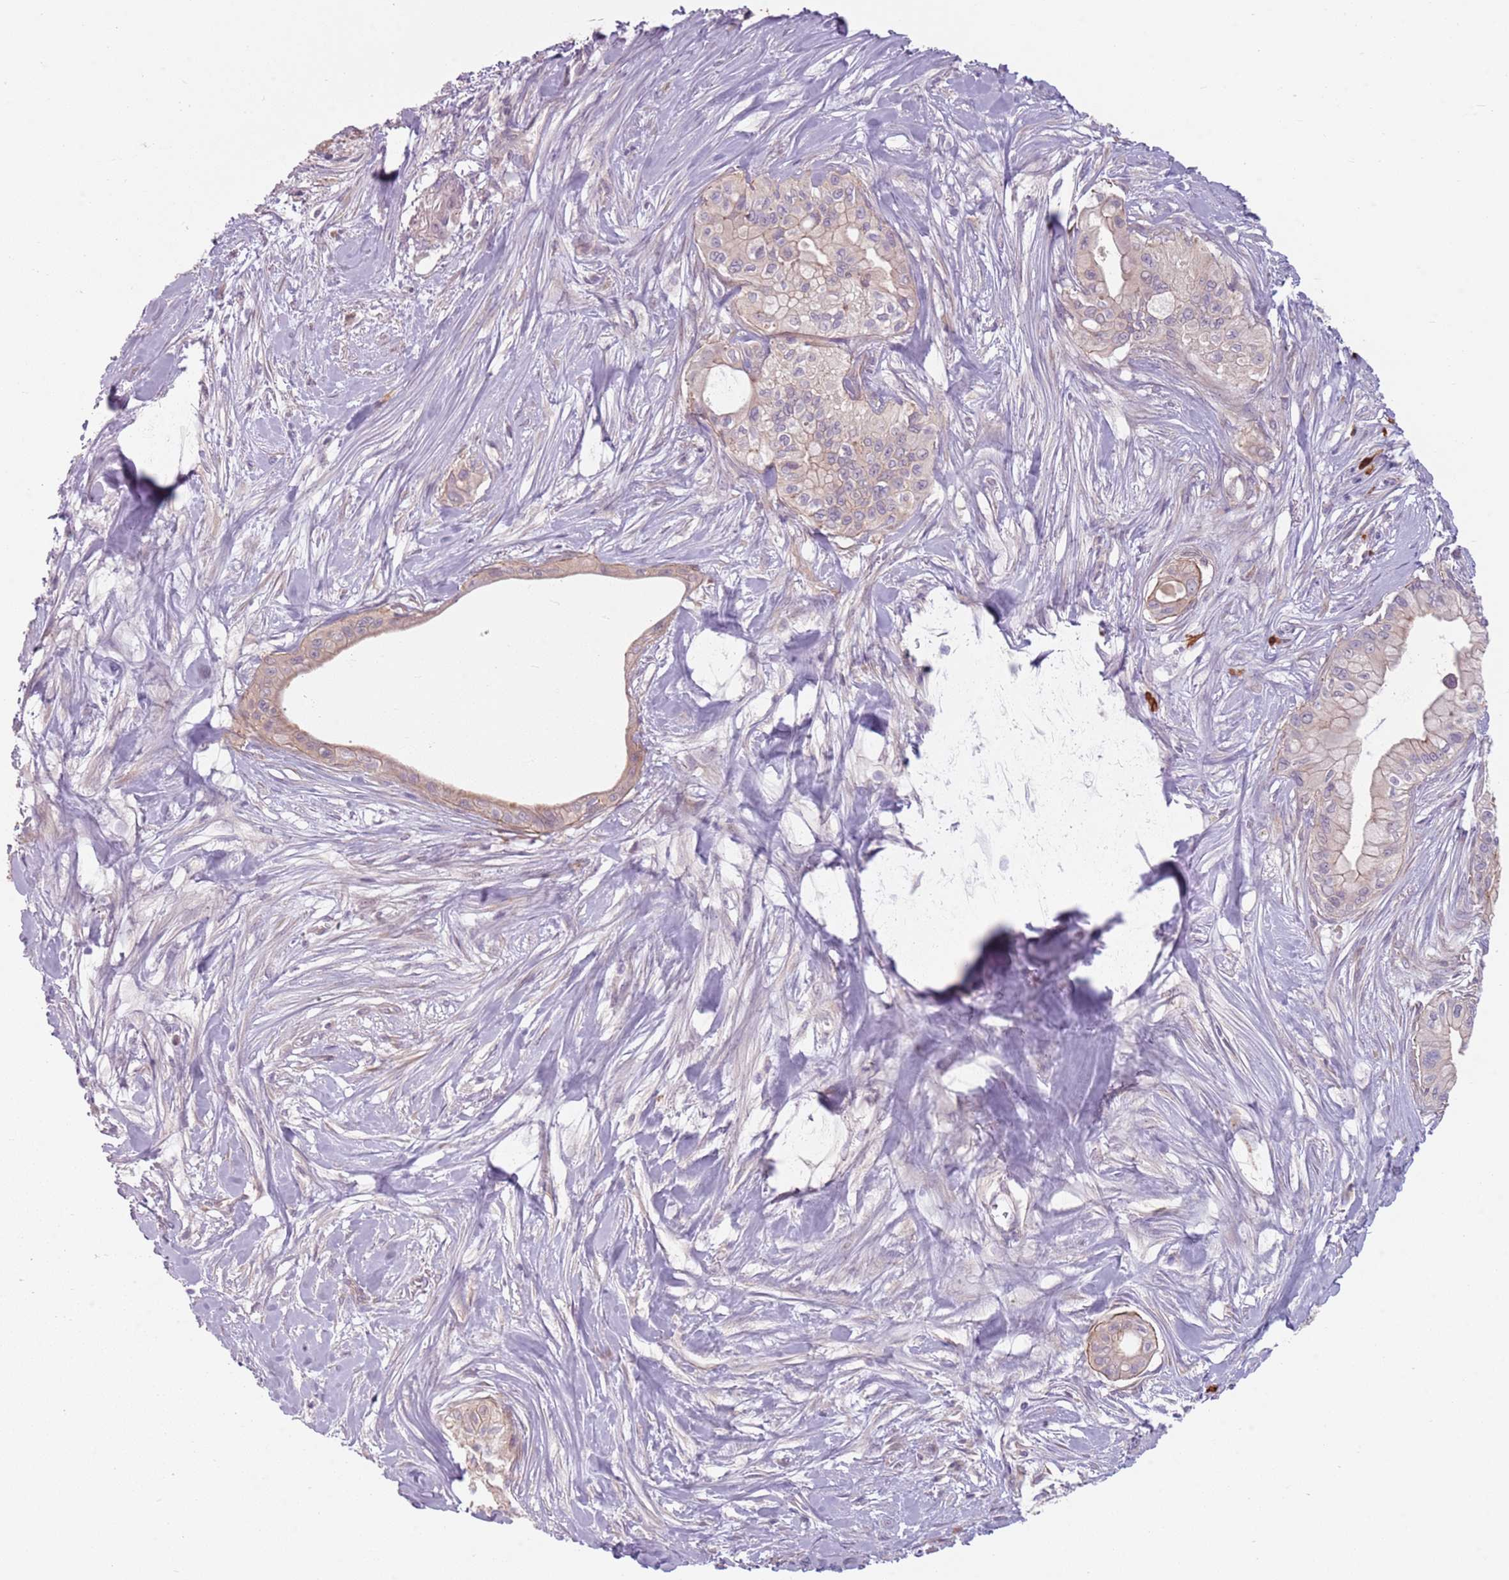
{"staining": {"intensity": "weak", "quantity": "<25%", "location": "cytoplasmic/membranous"}, "tissue": "pancreatic cancer", "cell_type": "Tumor cells", "image_type": "cancer", "snomed": [{"axis": "morphology", "description": "Adenocarcinoma, NOS"}, {"axis": "topography", "description": "Pancreas"}], "caption": "An immunohistochemistry image of adenocarcinoma (pancreatic) is shown. There is no staining in tumor cells of adenocarcinoma (pancreatic).", "gene": "SPAG4", "patient": {"sex": "male", "age": 78}}